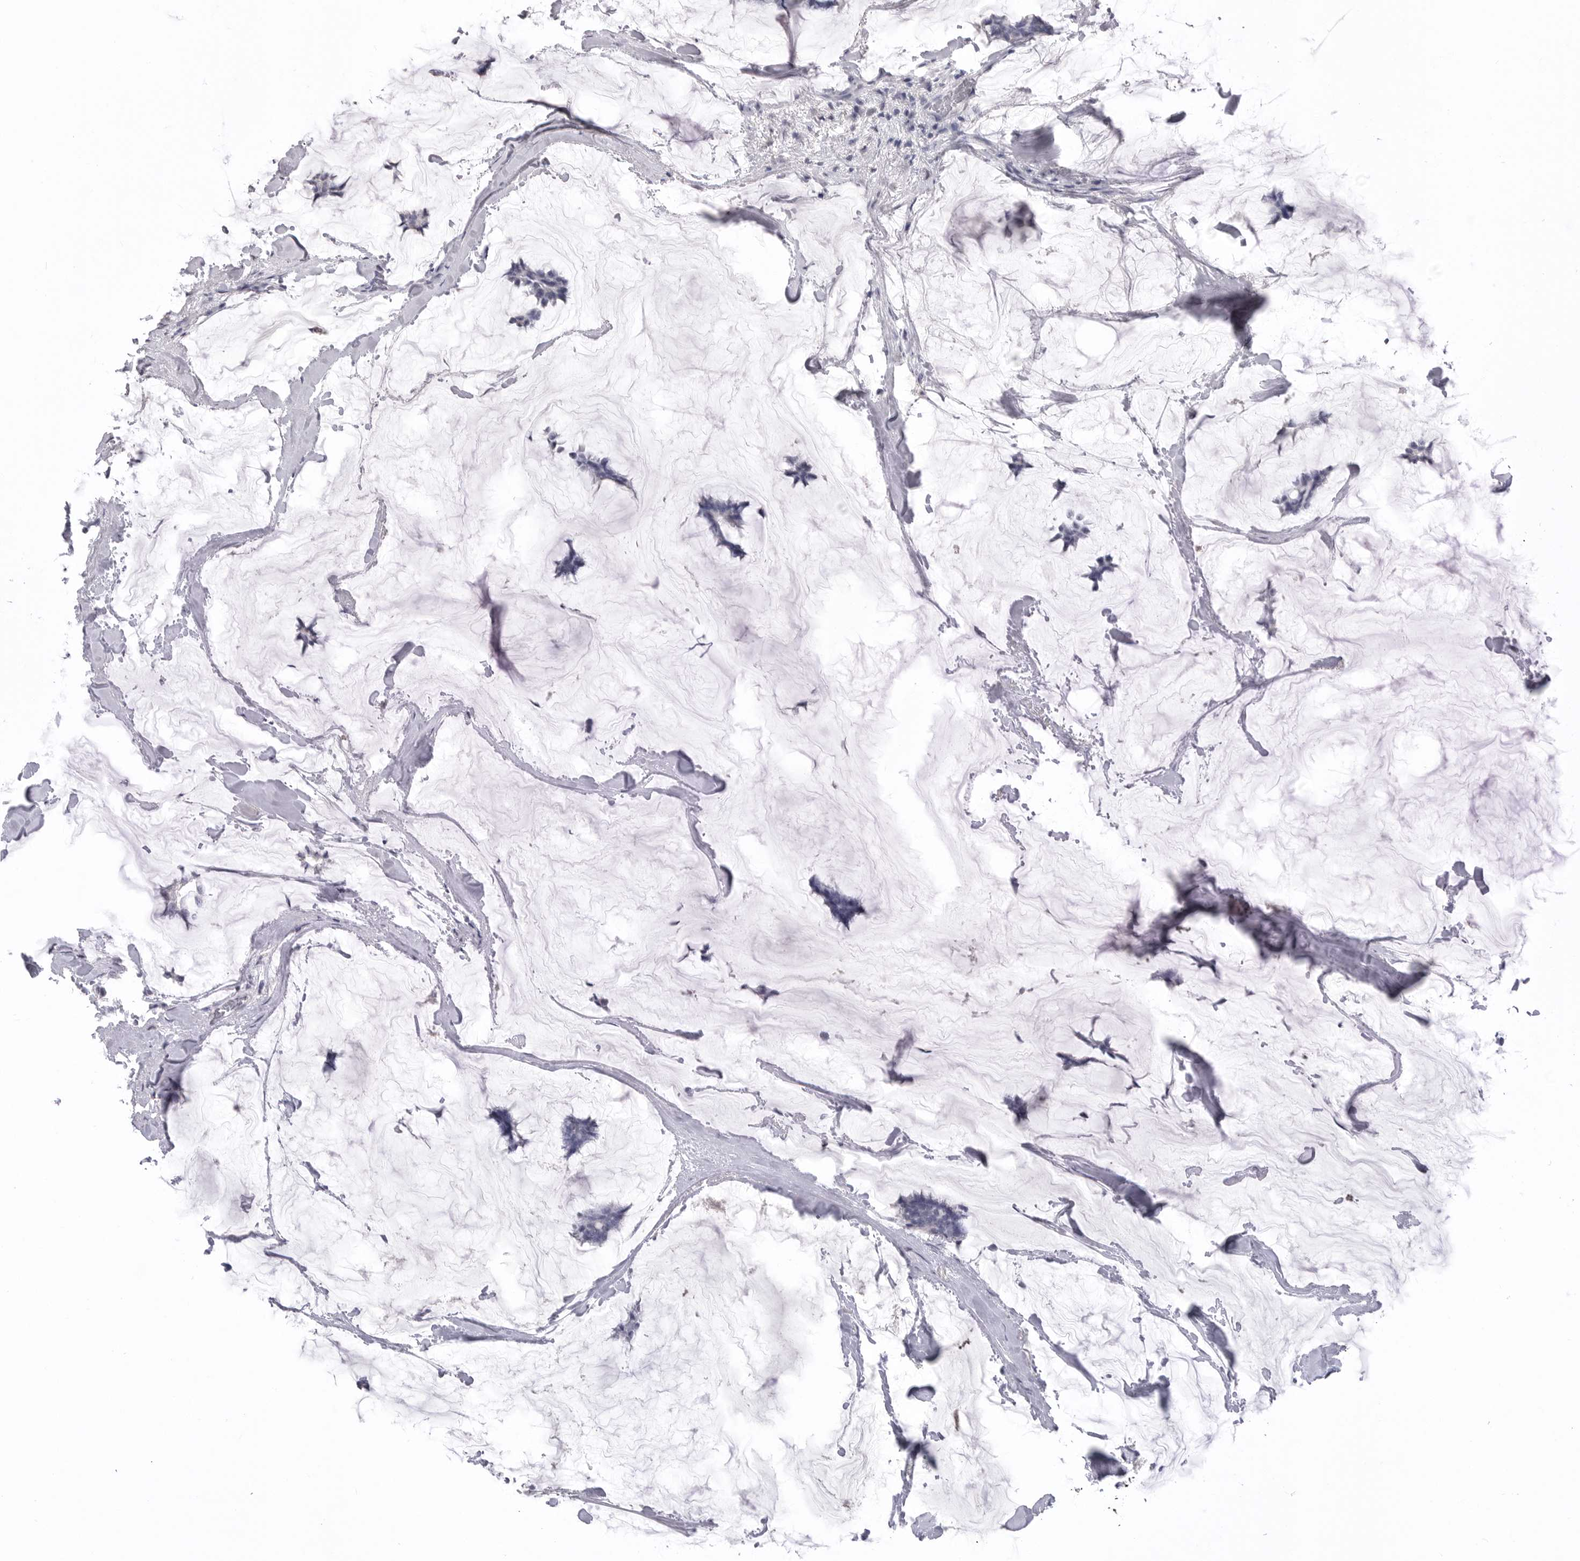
{"staining": {"intensity": "negative", "quantity": "none", "location": "none"}, "tissue": "breast cancer", "cell_type": "Tumor cells", "image_type": "cancer", "snomed": [{"axis": "morphology", "description": "Duct carcinoma"}, {"axis": "topography", "description": "Breast"}], "caption": "An immunohistochemistry micrograph of breast cancer is shown. There is no staining in tumor cells of breast cancer.", "gene": "ICAM5", "patient": {"sex": "female", "age": 93}}